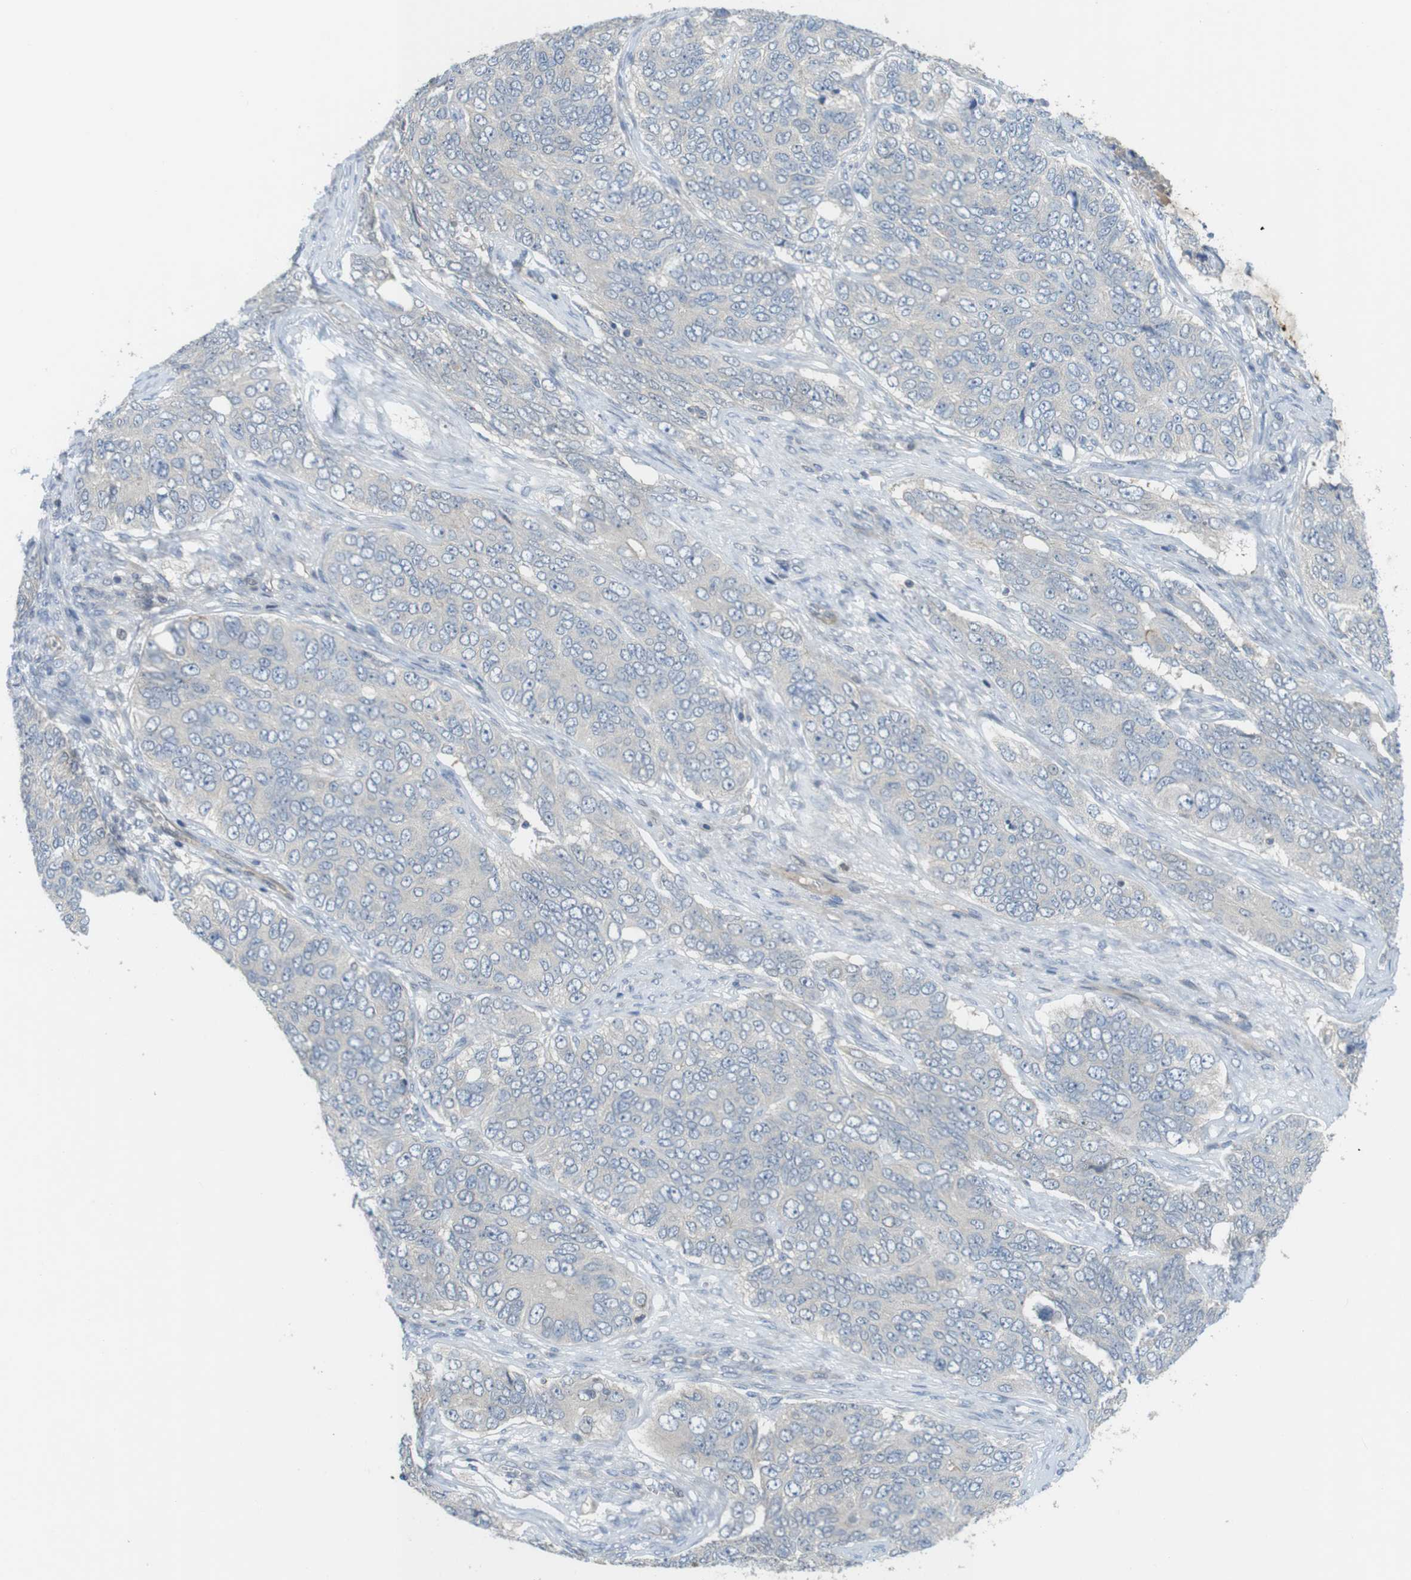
{"staining": {"intensity": "negative", "quantity": "none", "location": "none"}, "tissue": "ovarian cancer", "cell_type": "Tumor cells", "image_type": "cancer", "snomed": [{"axis": "morphology", "description": "Carcinoma, endometroid"}, {"axis": "topography", "description": "Ovary"}], "caption": "Protein analysis of endometroid carcinoma (ovarian) displays no significant positivity in tumor cells. (DAB (3,3'-diaminobenzidine) IHC visualized using brightfield microscopy, high magnification).", "gene": "ABHD15", "patient": {"sex": "female", "age": 51}}